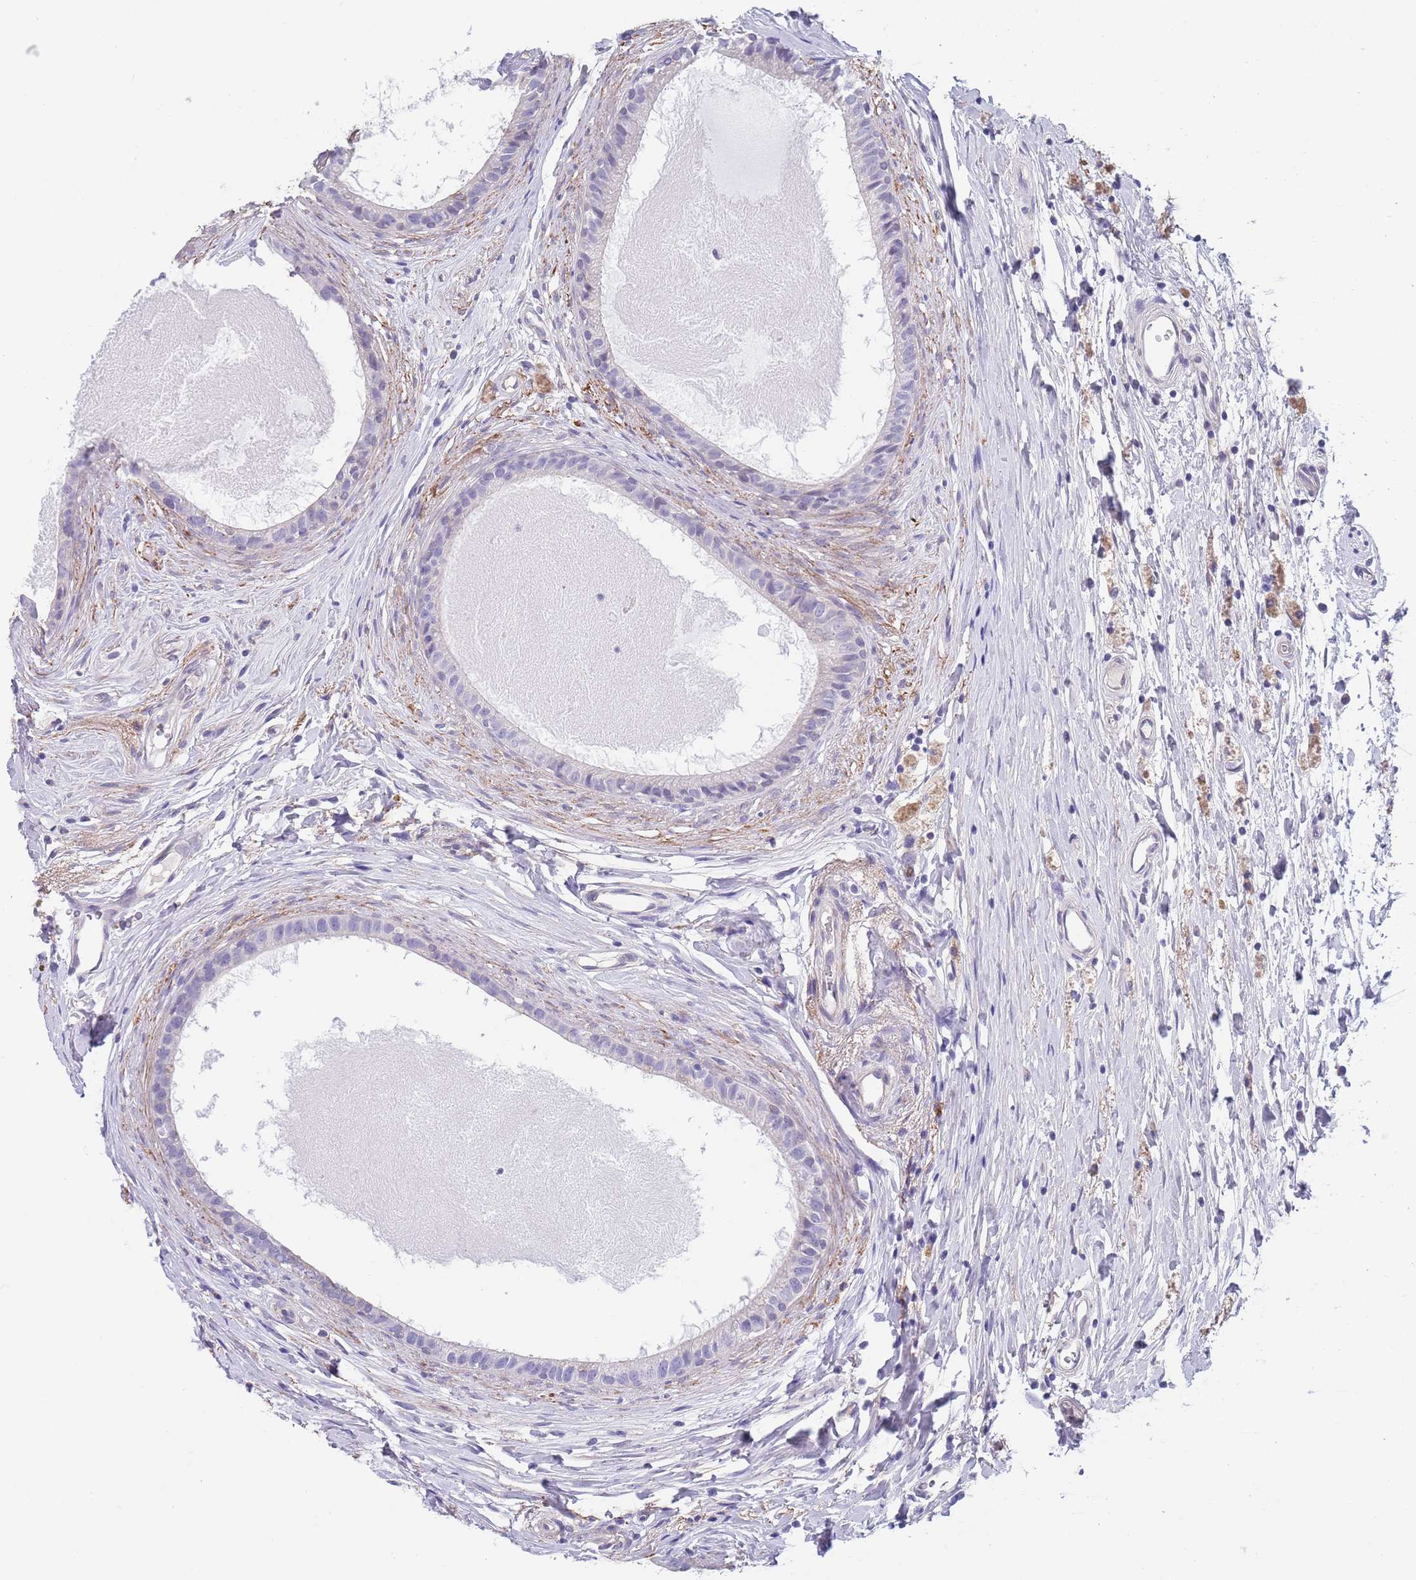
{"staining": {"intensity": "negative", "quantity": "none", "location": "none"}, "tissue": "epididymis", "cell_type": "Glandular cells", "image_type": "normal", "snomed": [{"axis": "morphology", "description": "Normal tissue, NOS"}, {"axis": "topography", "description": "Epididymis"}], "caption": "A high-resolution histopathology image shows immunohistochemistry staining of benign epididymis, which demonstrates no significant positivity in glandular cells. (Brightfield microscopy of DAB (3,3'-diaminobenzidine) immunohistochemistry at high magnification).", "gene": "RNF169", "patient": {"sex": "male", "age": 80}}